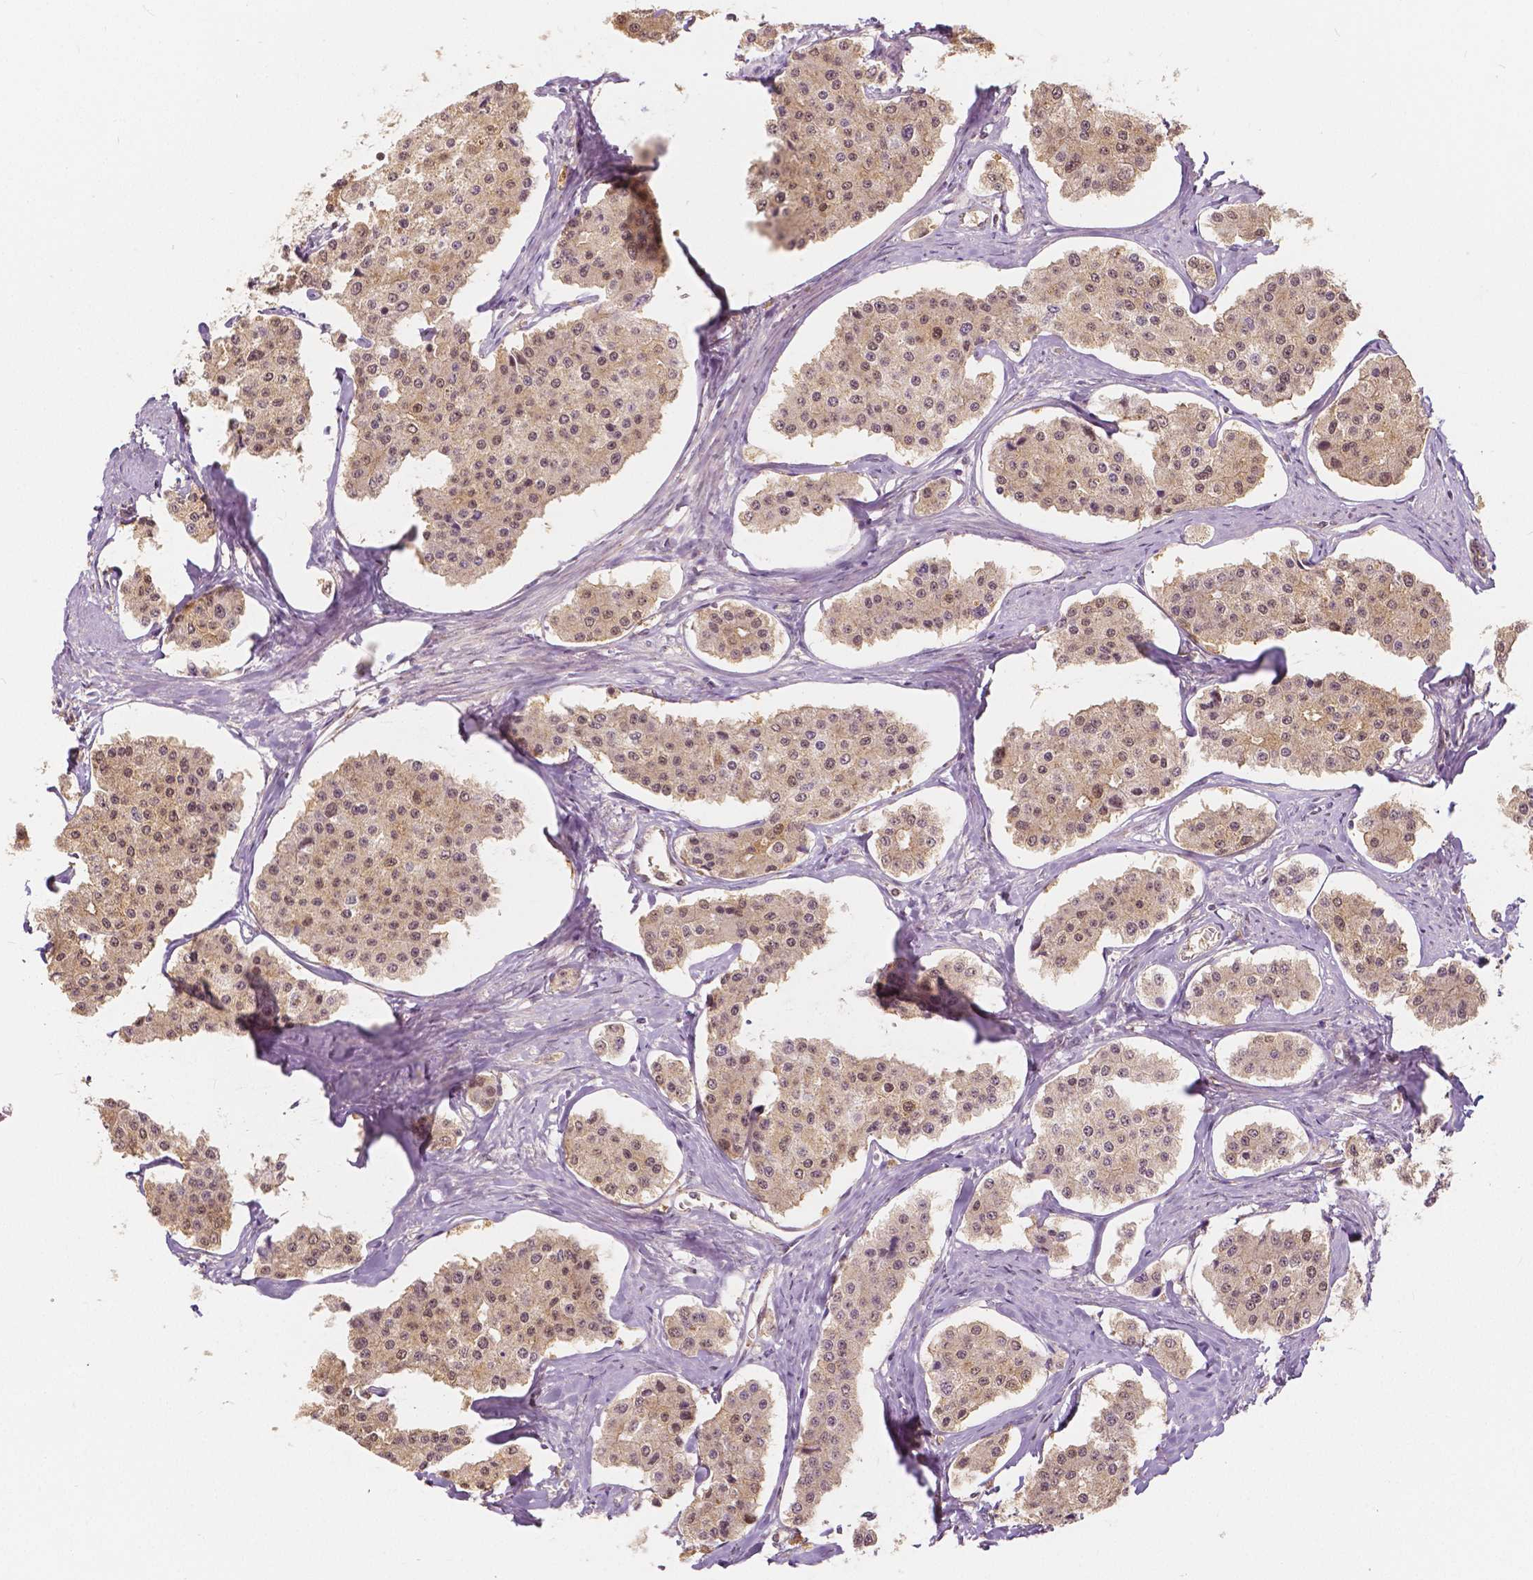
{"staining": {"intensity": "weak", "quantity": ">75%", "location": "cytoplasmic/membranous,nuclear"}, "tissue": "carcinoid", "cell_type": "Tumor cells", "image_type": "cancer", "snomed": [{"axis": "morphology", "description": "Carcinoid, malignant, NOS"}, {"axis": "topography", "description": "Small intestine"}], "caption": "Malignant carcinoid tissue reveals weak cytoplasmic/membranous and nuclear staining in about >75% of tumor cells", "gene": "NAPRT", "patient": {"sex": "female", "age": 65}}